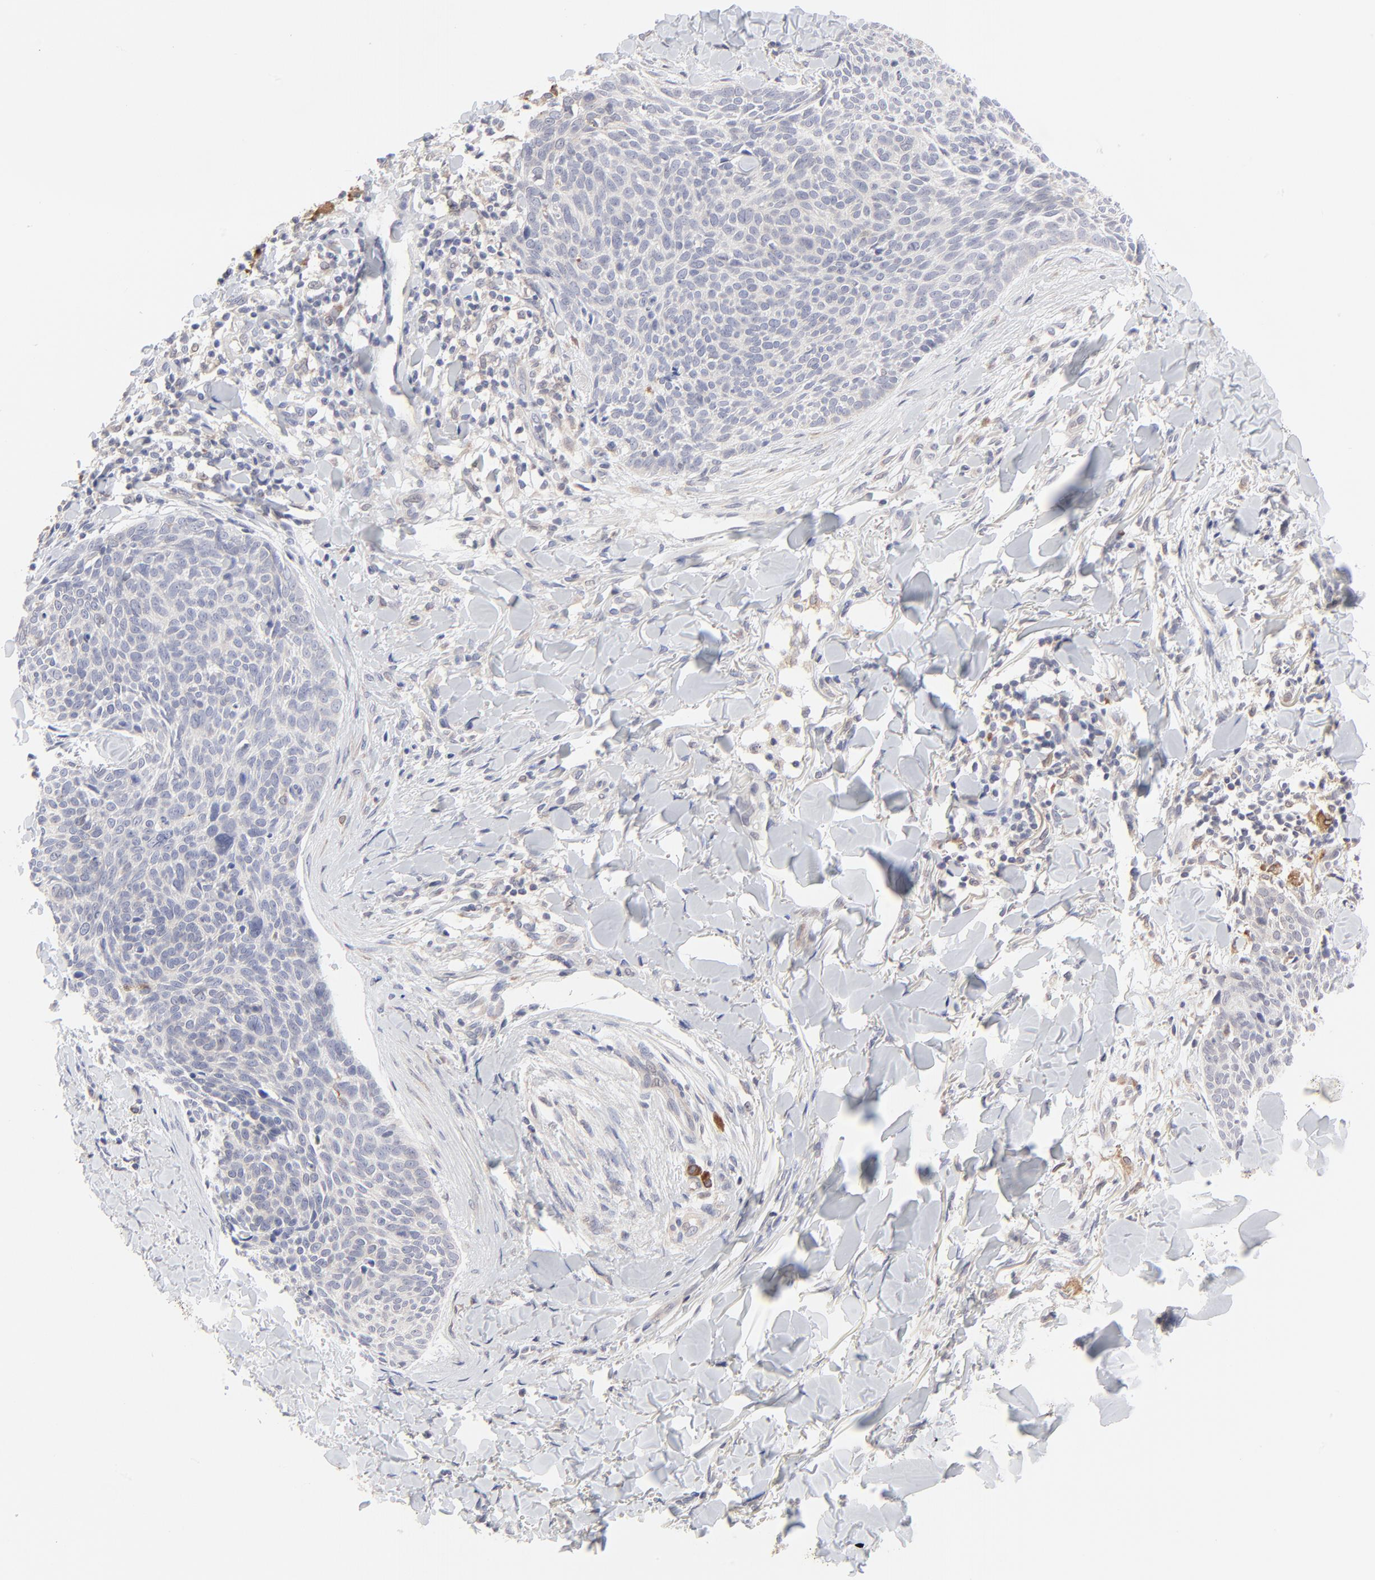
{"staining": {"intensity": "negative", "quantity": "none", "location": "none"}, "tissue": "skin cancer", "cell_type": "Tumor cells", "image_type": "cancer", "snomed": [{"axis": "morphology", "description": "Normal tissue, NOS"}, {"axis": "morphology", "description": "Basal cell carcinoma"}, {"axis": "topography", "description": "Skin"}], "caption": "This histopathology image is of skin basal cell carcinoma stained with immunohistochemistry to label a protein in brown with the nuclei are counter-stained blue. There is no positivity in tumor cells.", "gene": "TRIM22", "patient": {"sex": "female", "age": 57}}